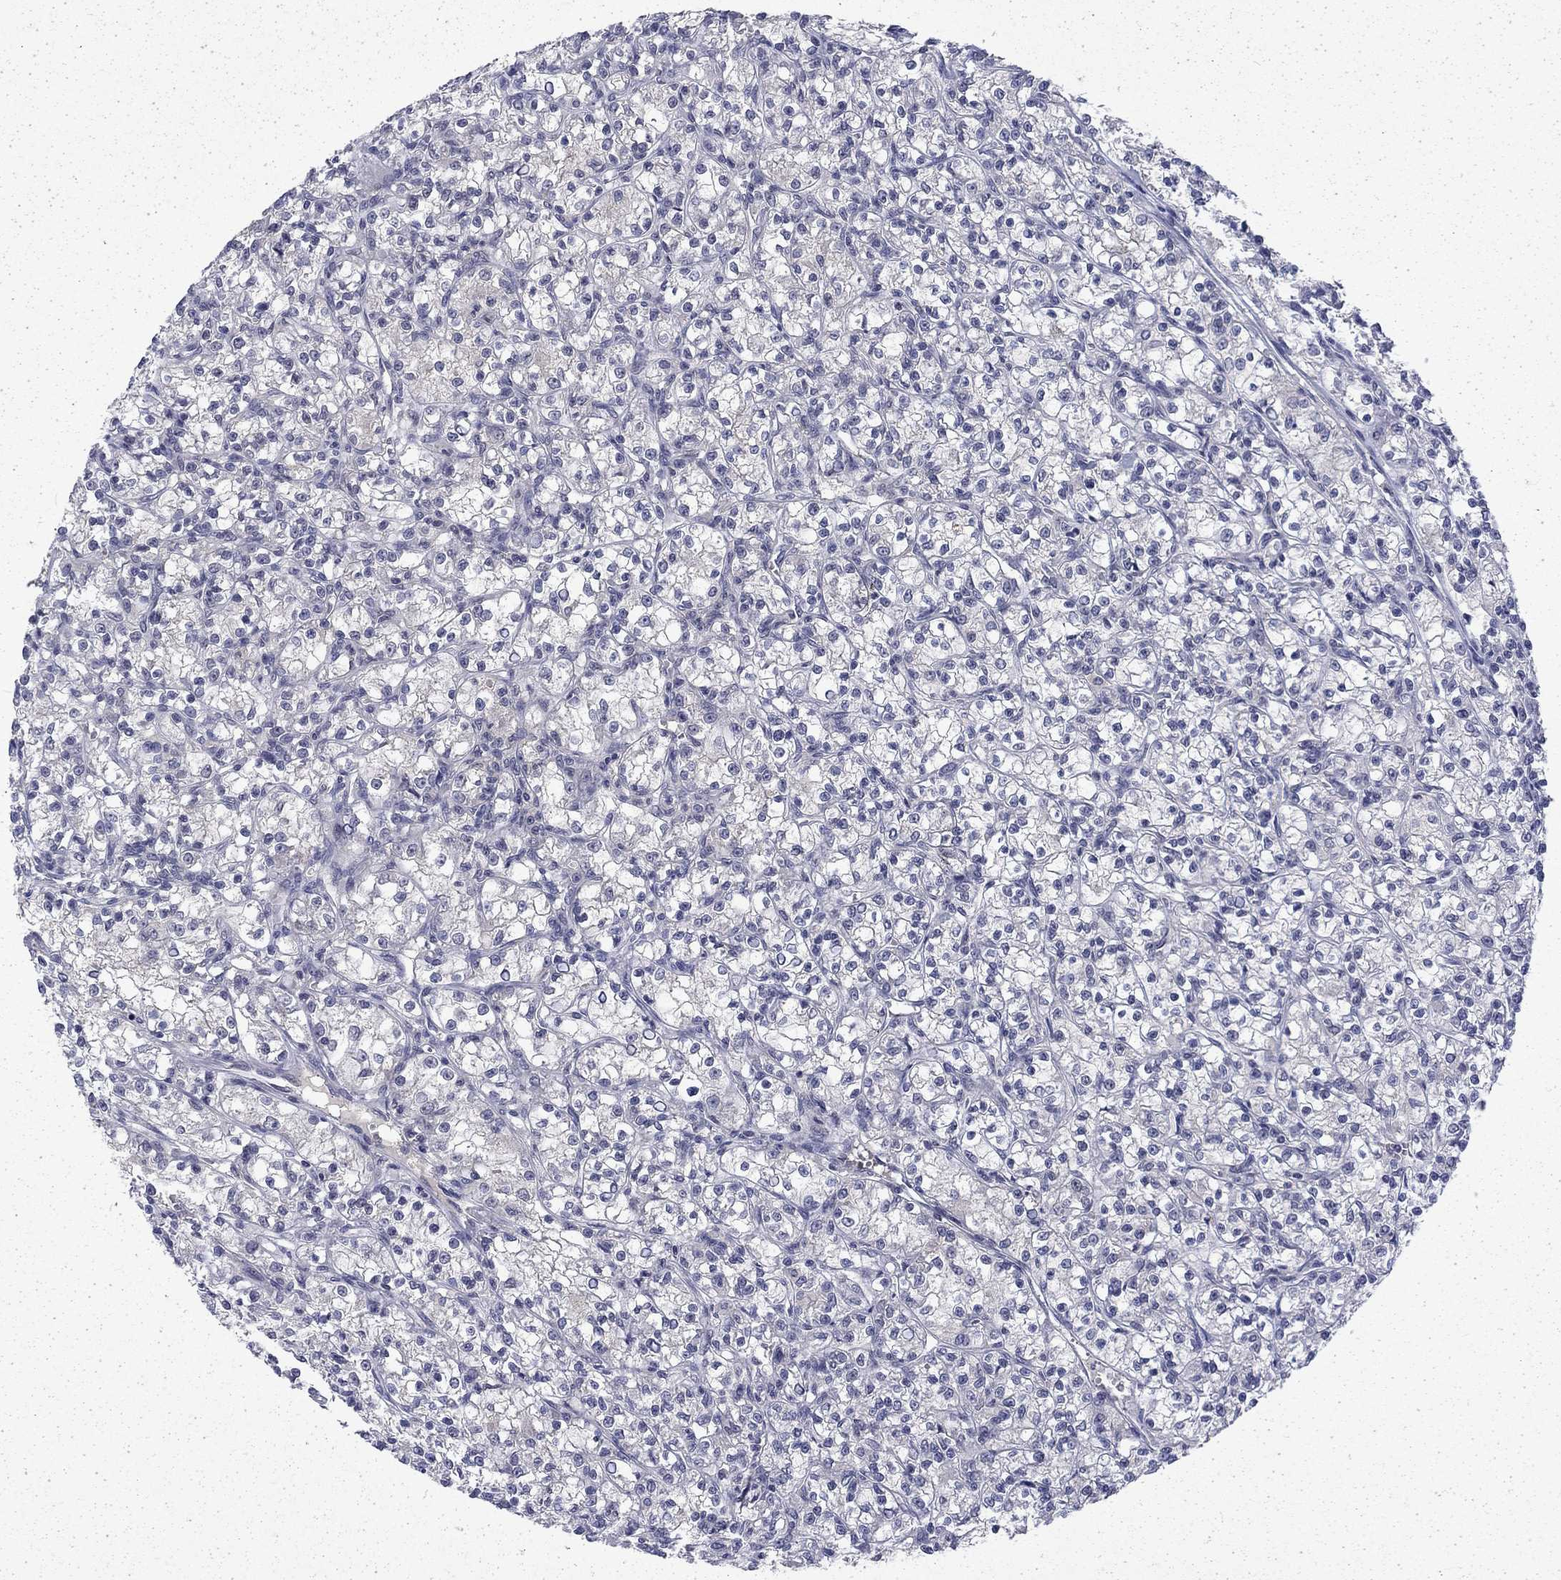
{"staining": {"intensity": "negative", "quantity": "none", "location": "none"}, "tissue": "renal cancer", "cell_type": "Tumor cells", "image_type": "cancer", "snomed": [{"axis": "morphology", "description": "Adenocarcinoma, NOS"}, {"axis": "topography", "description": "Kidney"}], "caption": "The micrograph exhibits no significant staining in tumor cells of renal adenocarcinoma. (IHC, brightfield microscopy, high magnification).", "gene": "CHAT", "patient": {"sex": "female", "age": 59}}